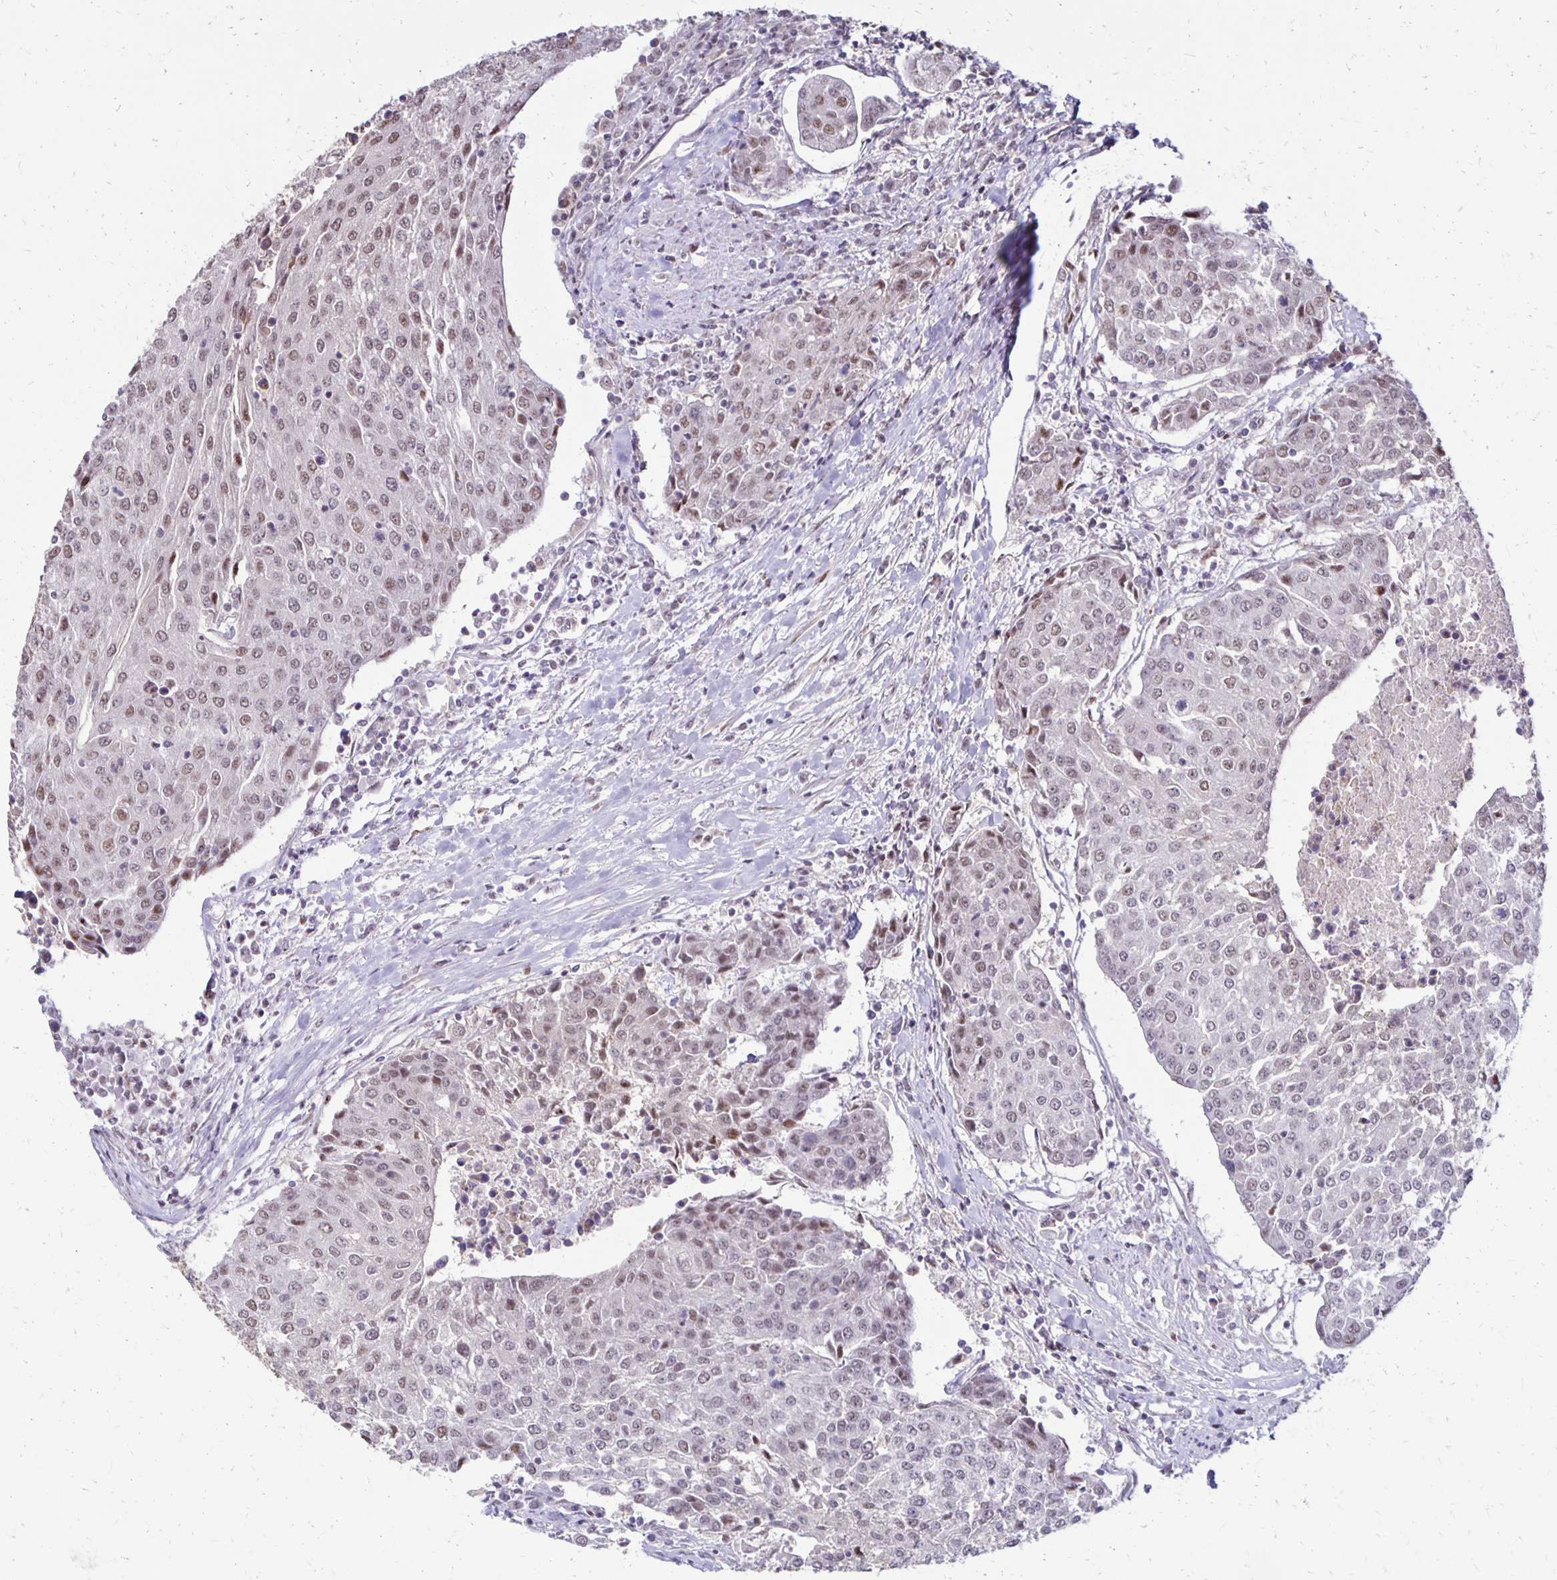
{"staining": {"intensity": "weak", "quantity": "<25%", "location": "nuclear"}, "tissue": "urothelial cancer", "cell_type": "Tumor cells", "image_type": "cancer", "snomed": [{"axis": "morphology", "description": "Urothelial carcinoma, High grade"}, {"axis": "topography", "description": "Urinary bladder"}], "caption": "An immunohistochemistry (IHC) histopathology image of high-grade urothelial carcinoma is shown. There is no staining in tumor cells of high-grade urothelial carcinoma. Brightfield microscopy of immunohistochemistry stained with DAB (brown) and hematoxylin (blue), captured at high magnification.", "gene": "DAGLA", "patient": {"sex": "female", "age": 85}}